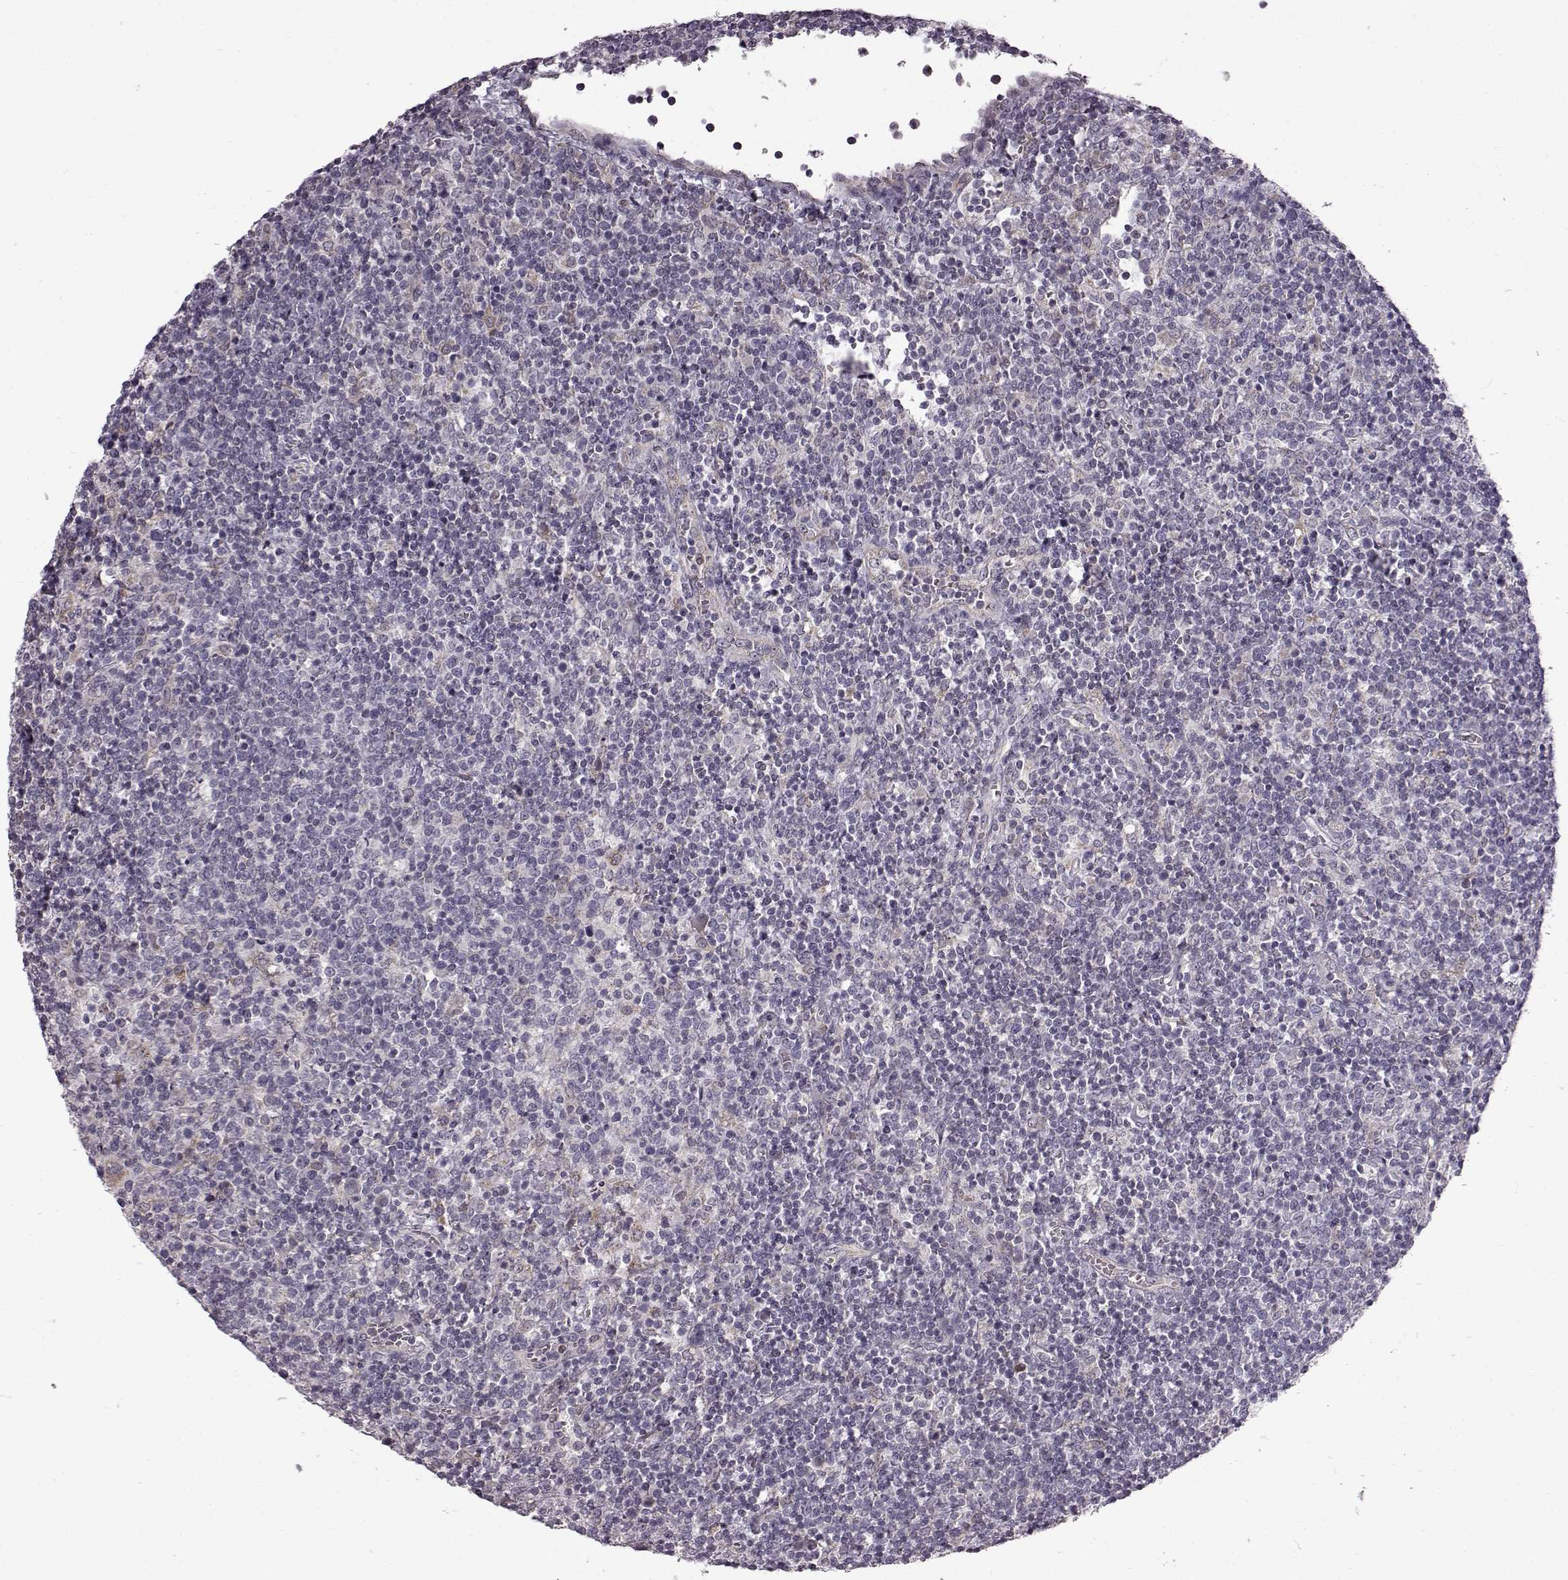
{"staining": {"intensity": "negative", "quantity": "none", "location": "none"}, "tissue": "lymphoma", "cell_type": "Tumor cells", "image_type": "cancer", "snomed": [{"axis": "morphology", "description": "Malignant lymphoma, non-Hodgkin's type, High grade"}, {"axis": "topography", "description": "Lymph node"}], "caption": "This is an immunohistochemistry image of lymphoma. There is no positivity in tumor cells.", "gene": "B3GNT6", "patient": {"sex": "male", "age": 61}}